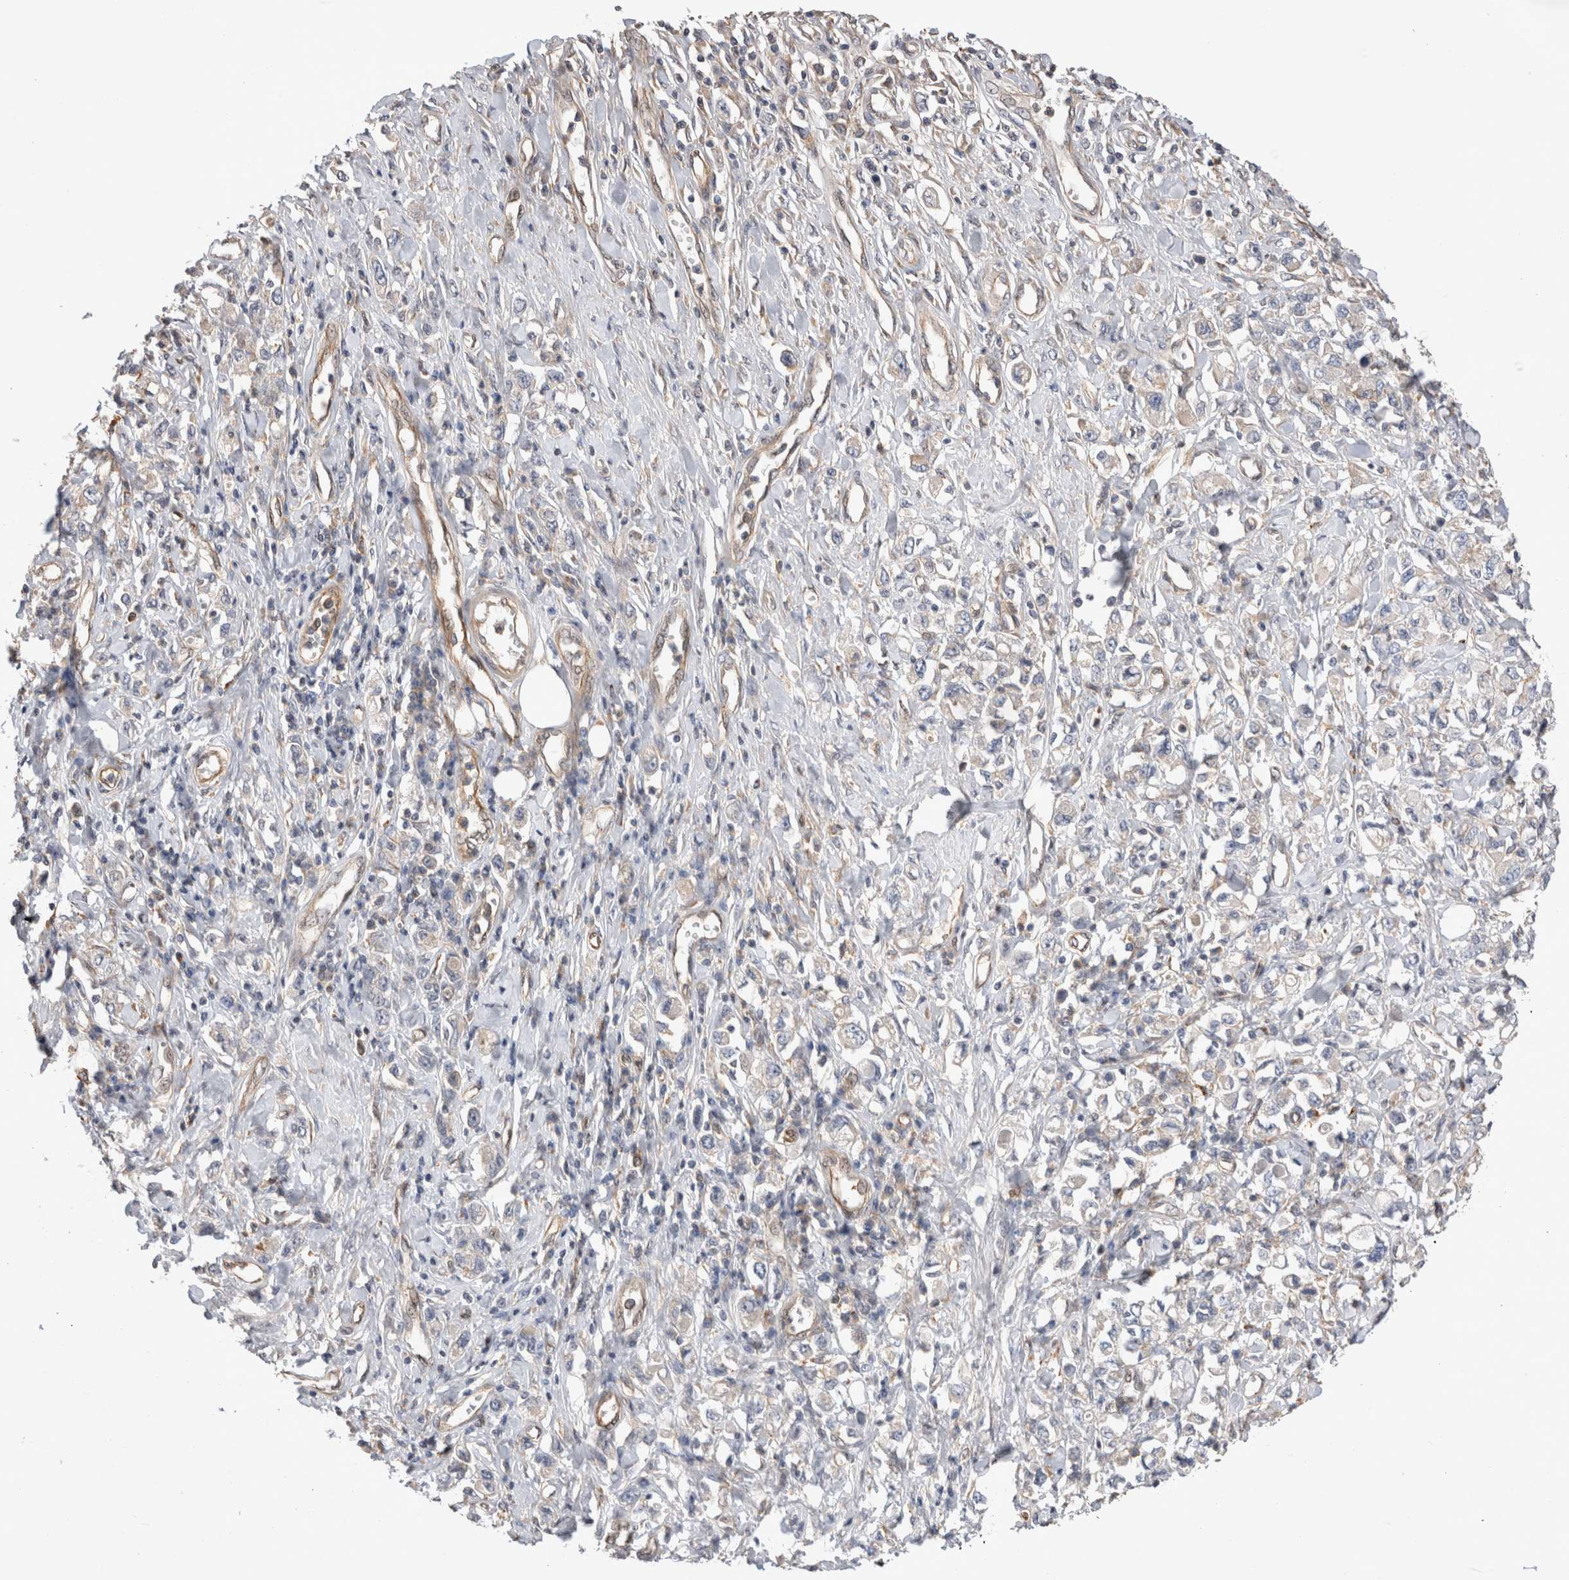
{"staining": {"intensity": "negative", "quantity": "none", "location": "none"}, "tissue": "stomach cancer", "cell_type": "Tumor cells", "image_type": "cancer", "snomed": [{"axis": "morphology", "description": "Adenocarcinoma, NOS"}, {"axis": "topography", "description": "Stomach"}], "caption": "The histopathology image exhibits no staining of tumor cells in adenocarcinoma (stomach).", "gene": "BNIP2", "patient": {"sex": "female", "age": 76}}